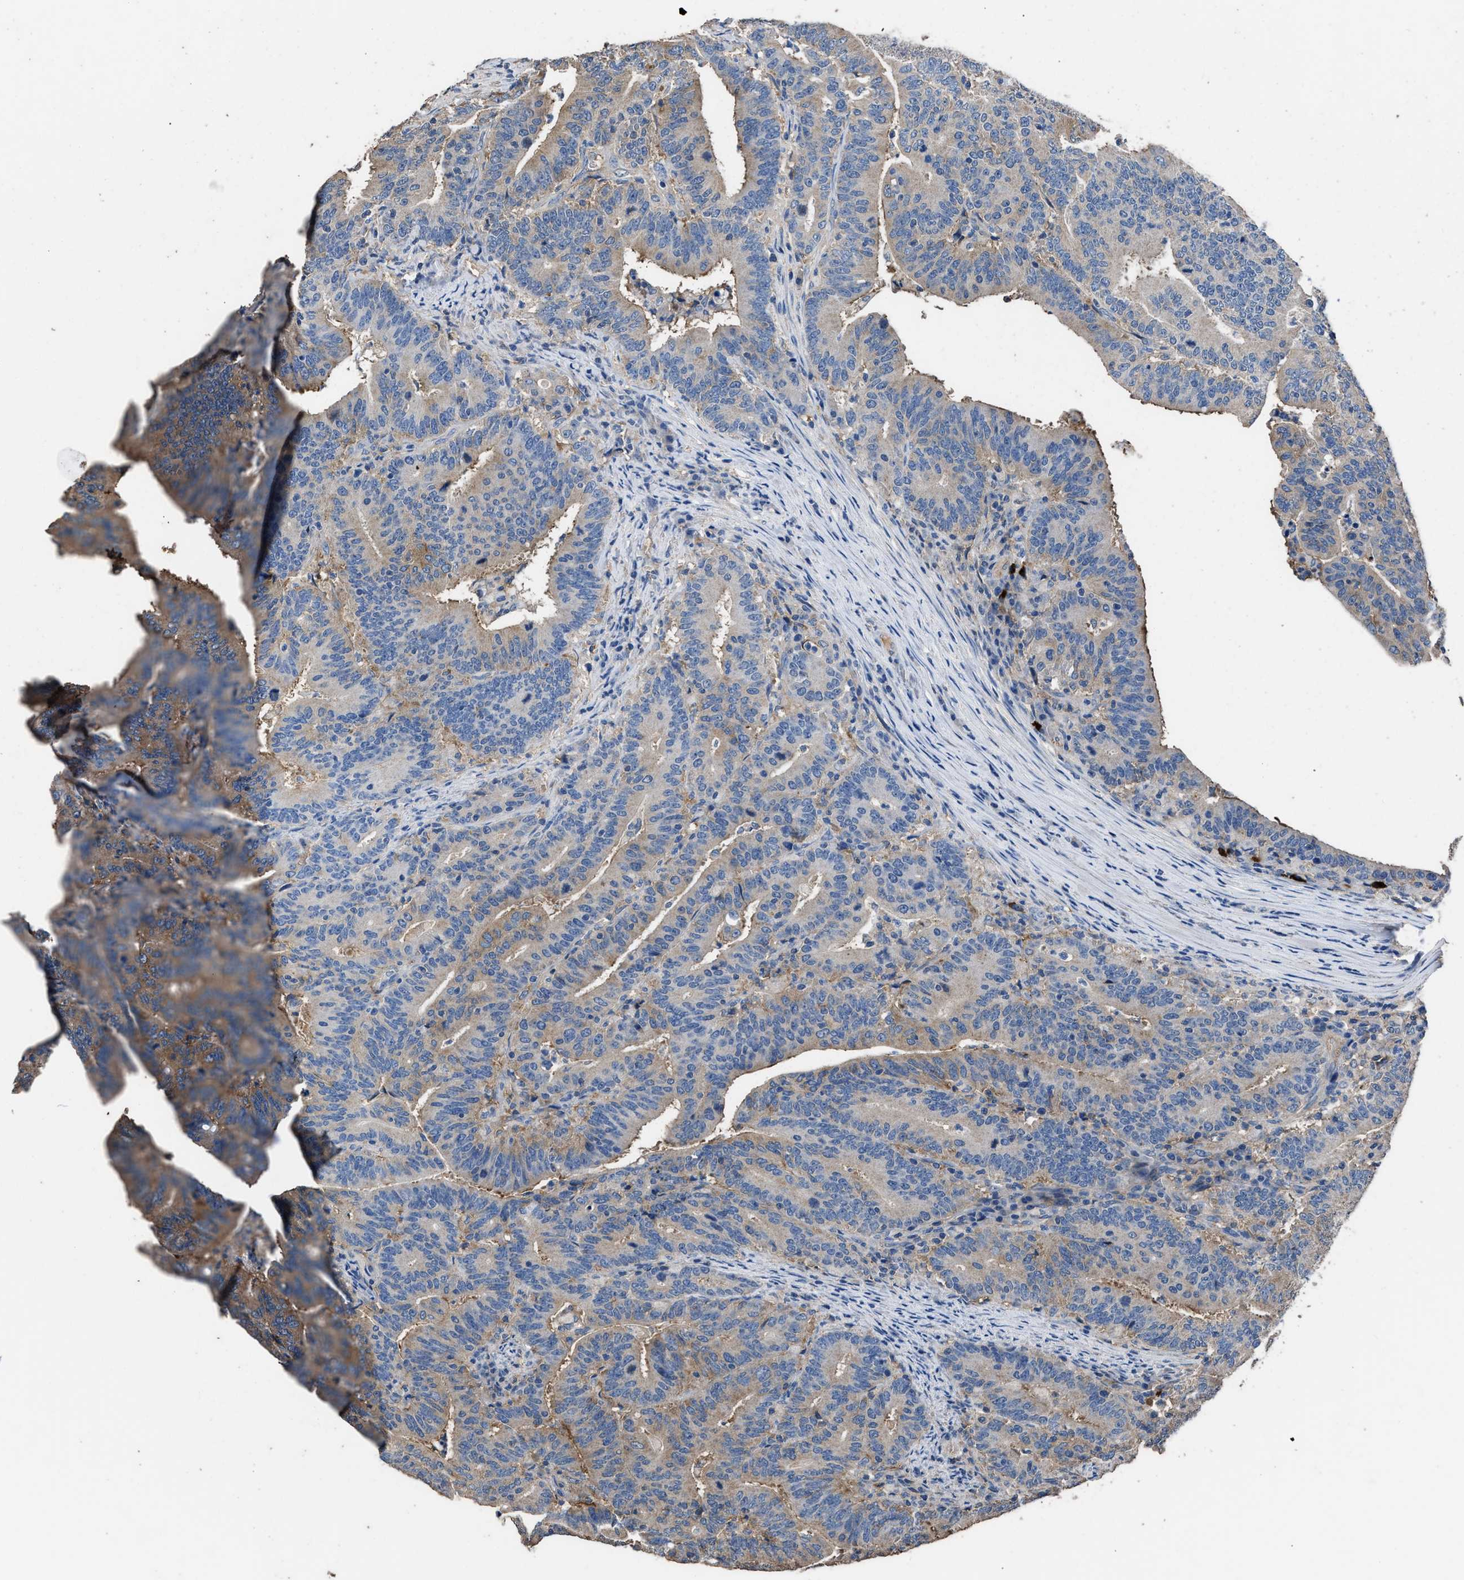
{"staining": {"intensity": "weak", "quantity": "25%-75%", "location": "cytoplasmic/membranous"}, "tissue": "colorectal cancer", "cell_type": "Tumor cells", "image_type": "cancer", "snomed": [{"axis": "morphology", "description": "Adenocarcinoma, NOS"}, {"axis": "topography", "description": "Colon"}], "caption": "A low amount of weak cytoplasmic/membranous positivity is appreciated in about 25%-75% of tumor cells in colorectal adenocarcinoma tissue.", "gene": "ITSN1", "patient": {"sex": "female", "age": 66}}